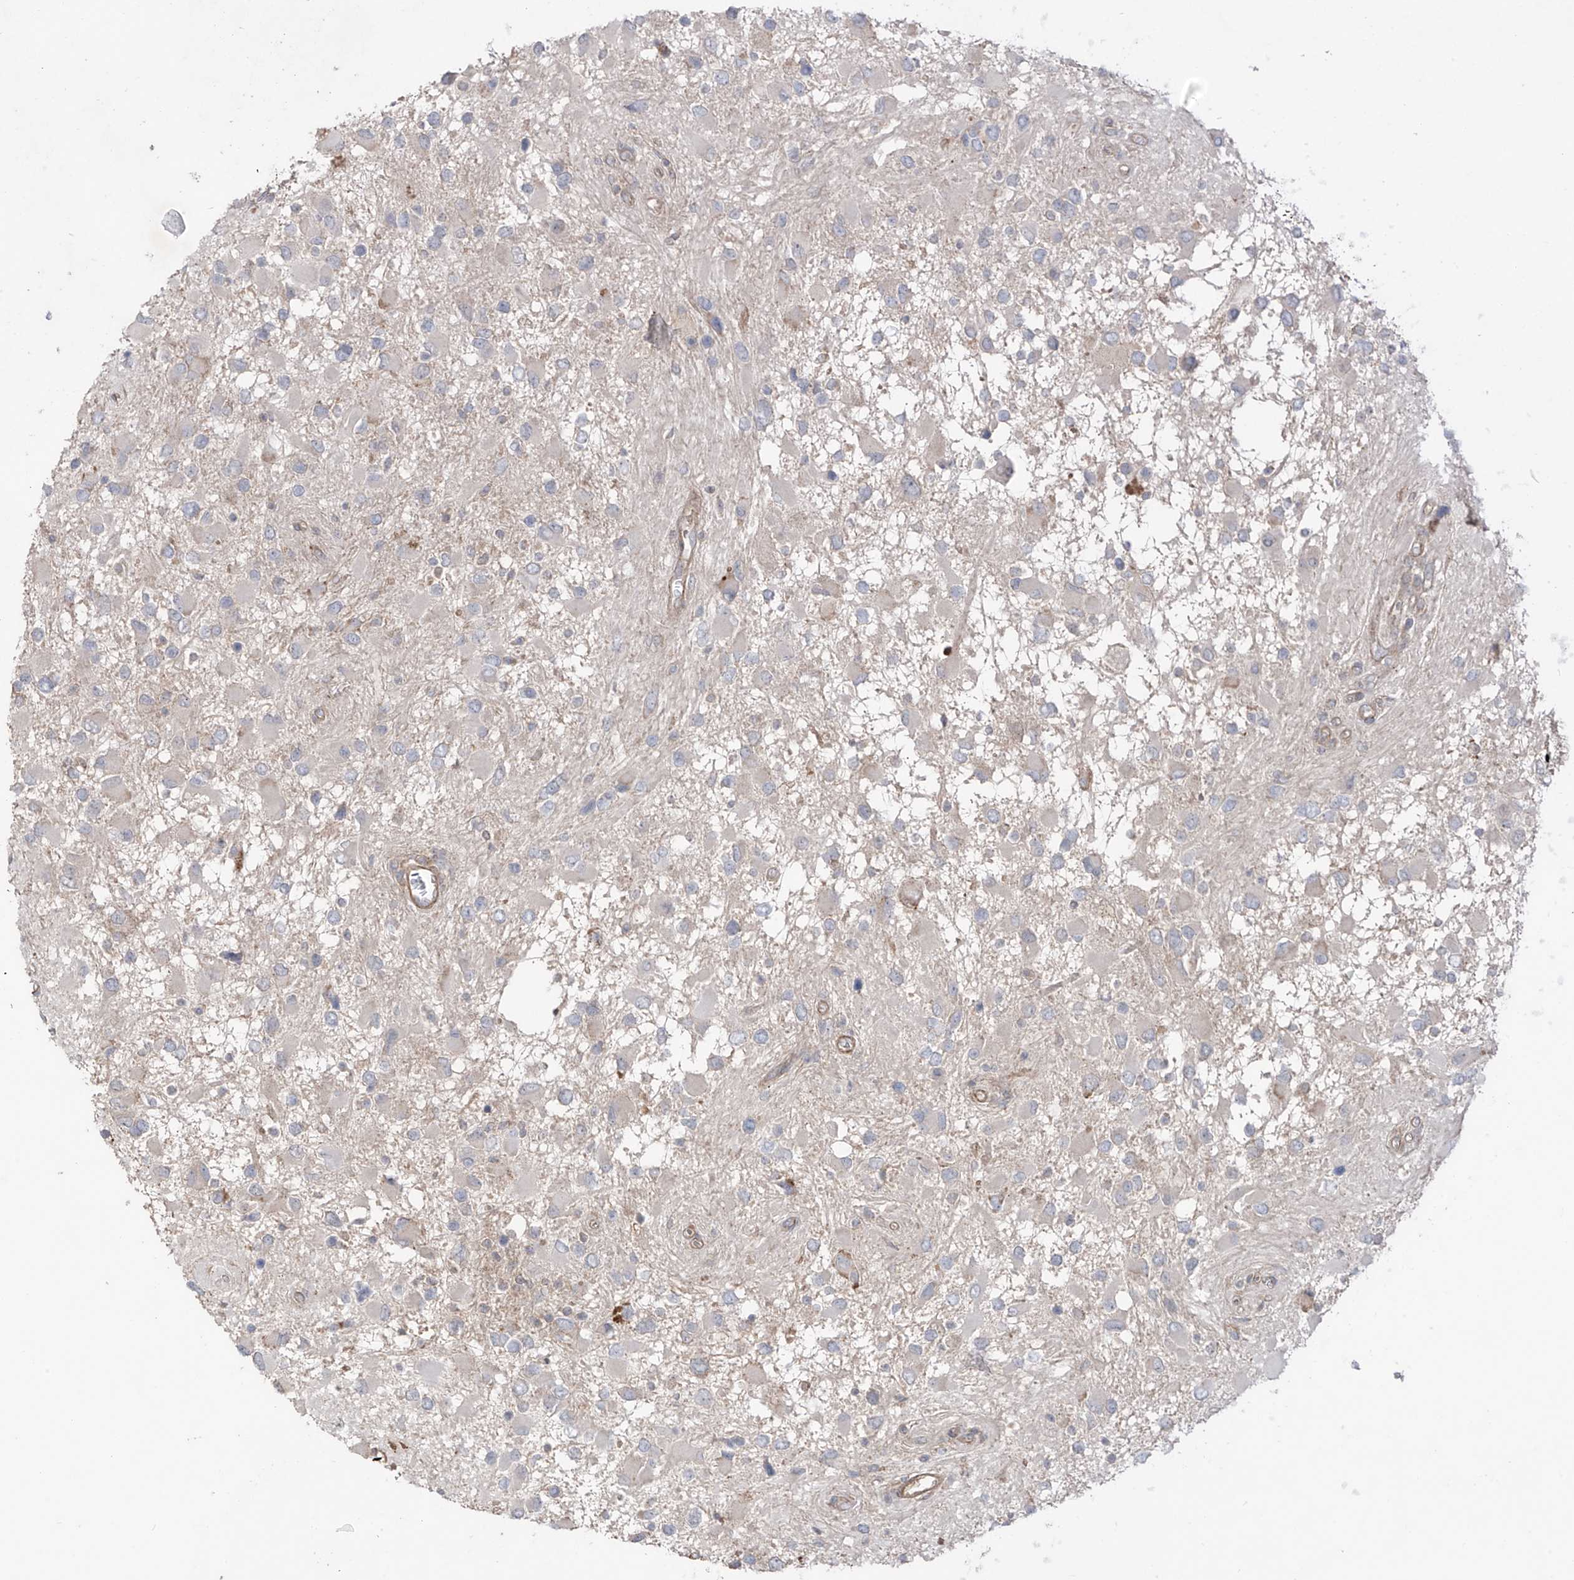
{"staining": {"intensity": "negative", "quantity": "none", "location": "none"}, "tissue": "glioma", "cell_type": "Tumor cells", "image_type": "cancer", "snomed": [{"axis": "morphology", "description": "Glioma, malignant, High grade"}, {"axis": "topography", "description": "Brain"}], "caption": "Micrograph shows no protein expression in tumor cells of glioma tissue.", "gene": "TRMU", "patient": {"sex": "male", "age": 53}}